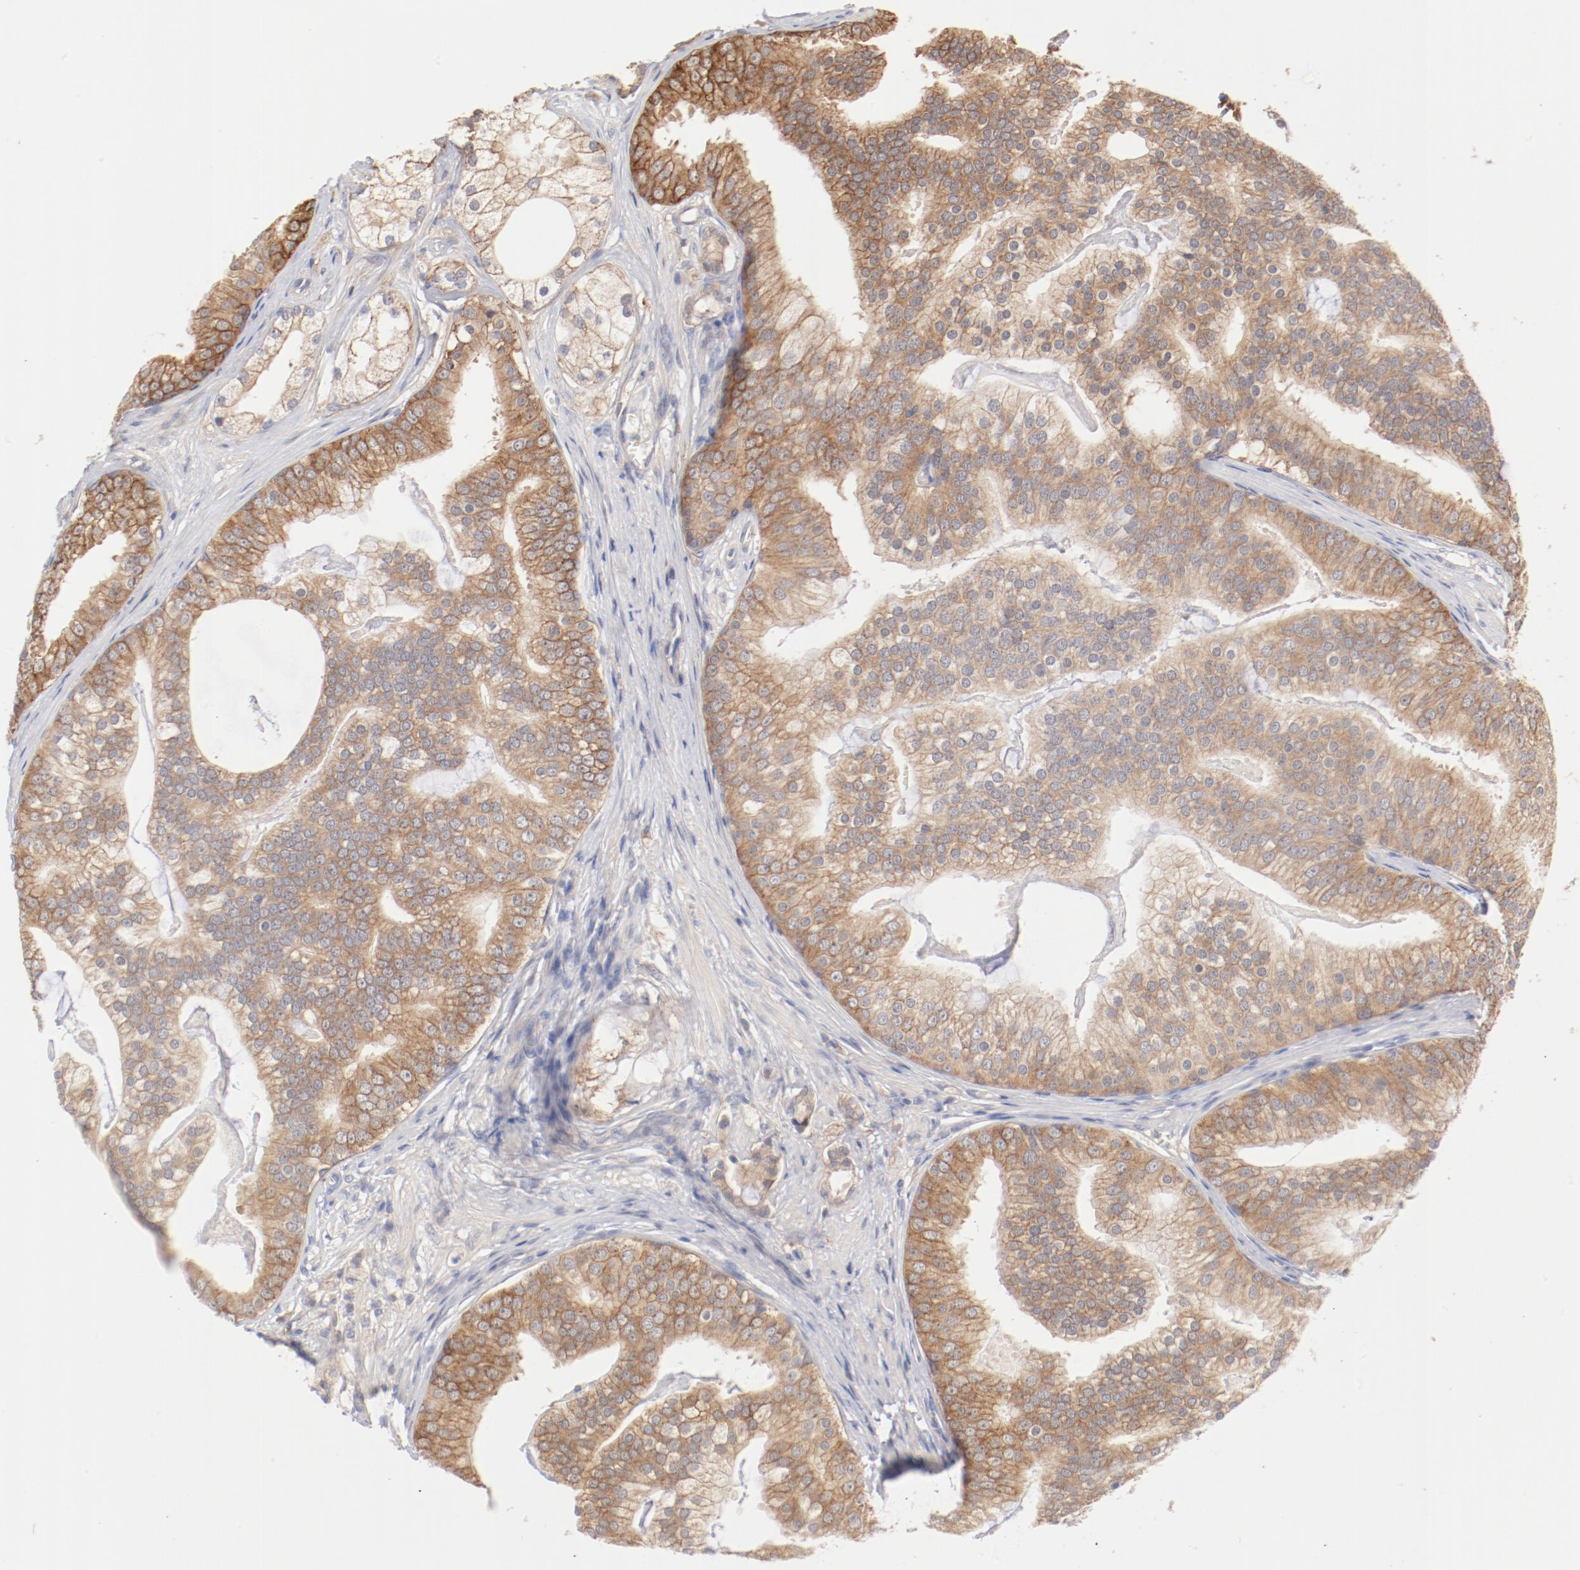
{"staining": {"intensity": "moderate", "quantity": ">75%", "location": "cytoplasmic/membranous"}, "tissue": "prostate cancer", "cell_type": "Tumor cells", "image_type": "cancer", "snomed": [{"axis": "morphology", "description": "Adenocarcinoma, Low grade"}, {"axis": "topography", "description": "Prostate"}], "caption": "High-power microscopy captured an immunohistochemistry (IHC) micrograph of prostate cancer, revealing moderate cytoplasmic/membranous staining in approximately >75% of tumor cells.", "gene": "SETD3", "patient": {"sex": "male", "age": 58}}